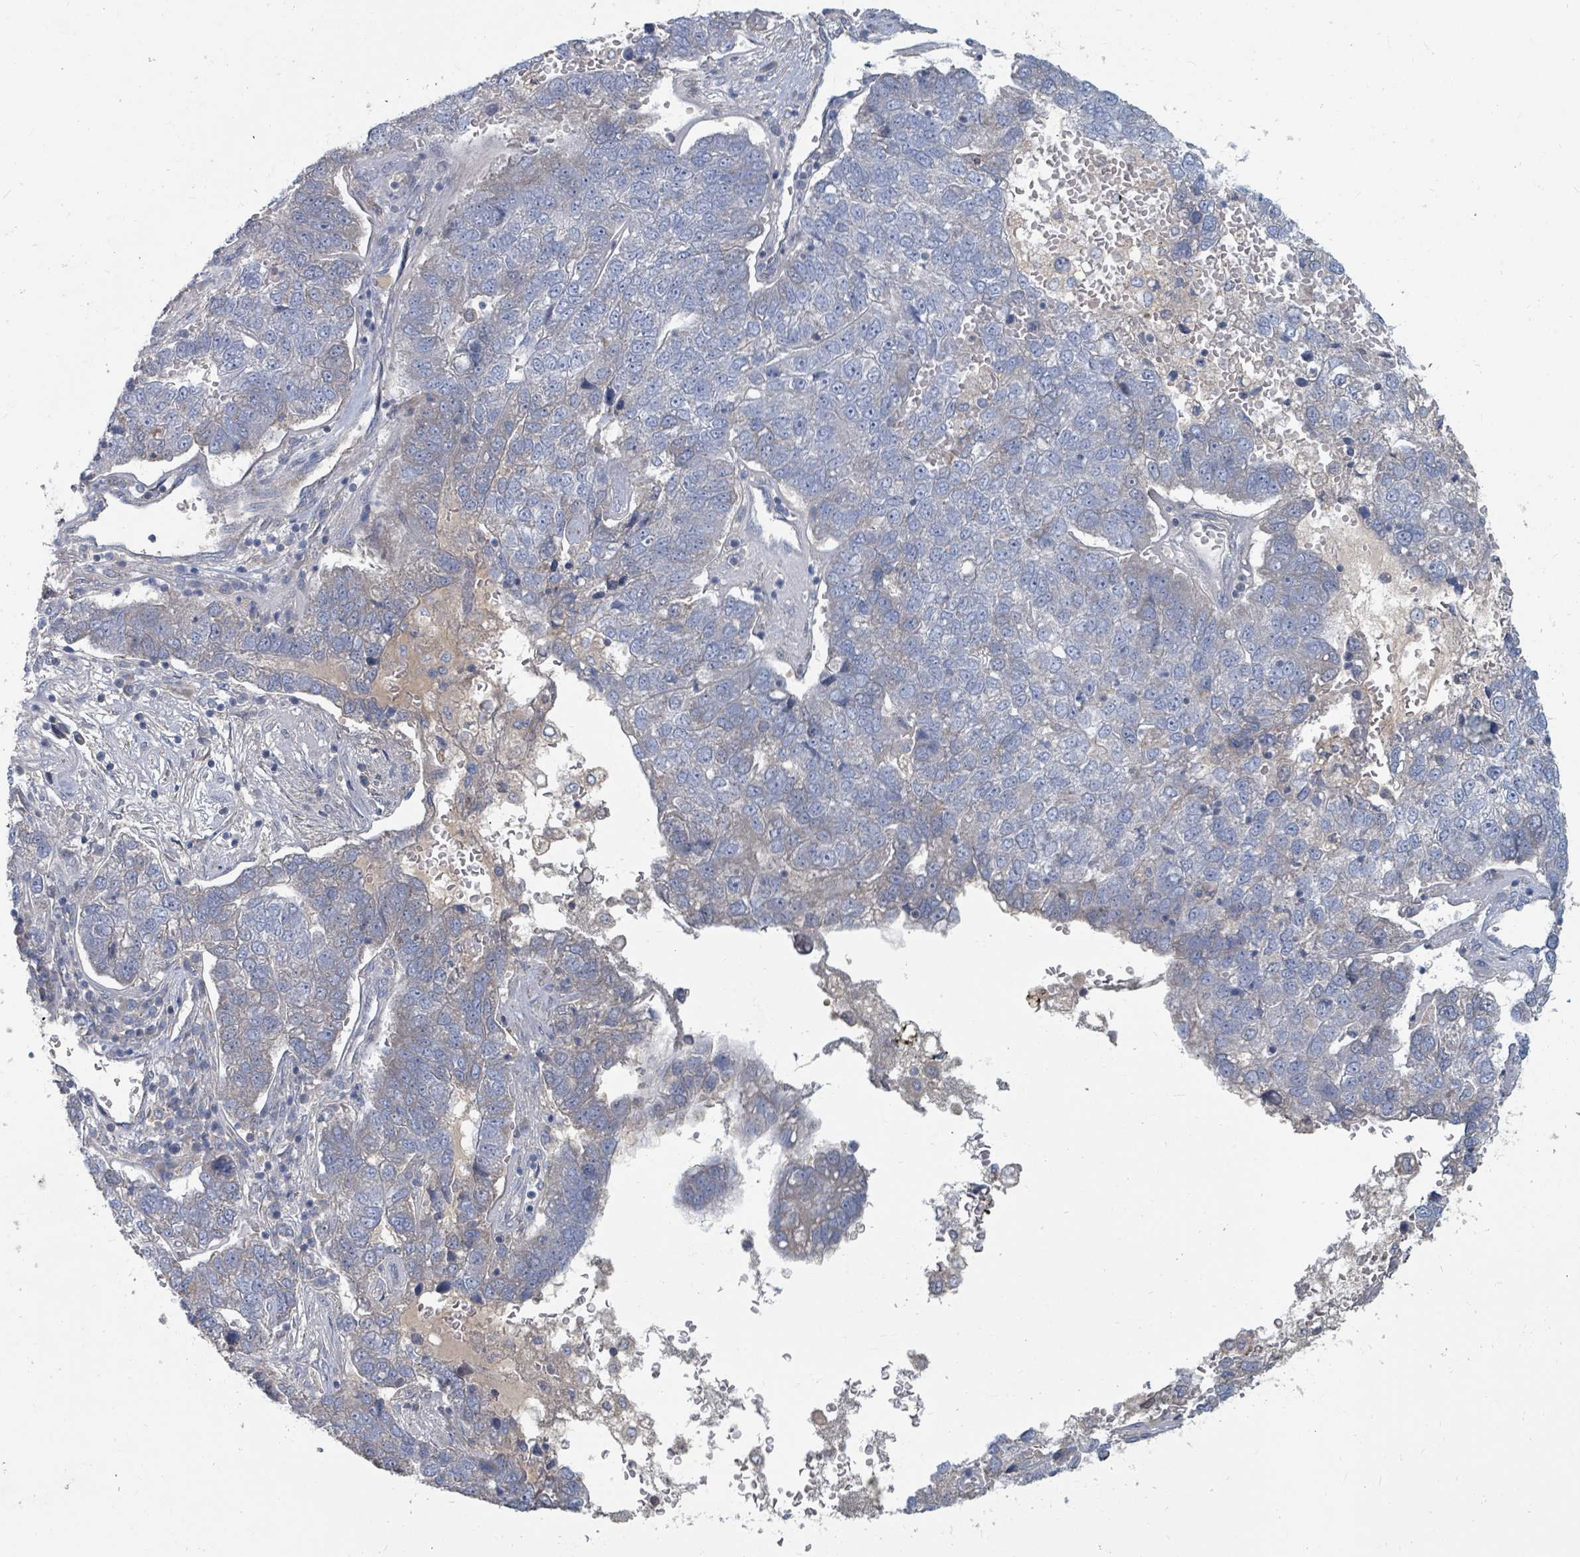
{"staining": {"intensity": "weak", "quantity": "<25%", "location": "cytoplasmic/membranous"}, "tissue": "pancreatic cancer", "cell_type": "Tumor cells", "image_type": "cancer", "snomed": [{"axis": "morphology", "description": "Adenocarcinoma, NOS"}, {"axis": "topography", "description": "Pancreas"}], "caption": "A histopathology image of adenocarcinoma (pancreatic) stained for a protein displays no brown staining in tumor cells.", "gene": "ARGFX", "patient": {"sex": "female", "age": 61}}